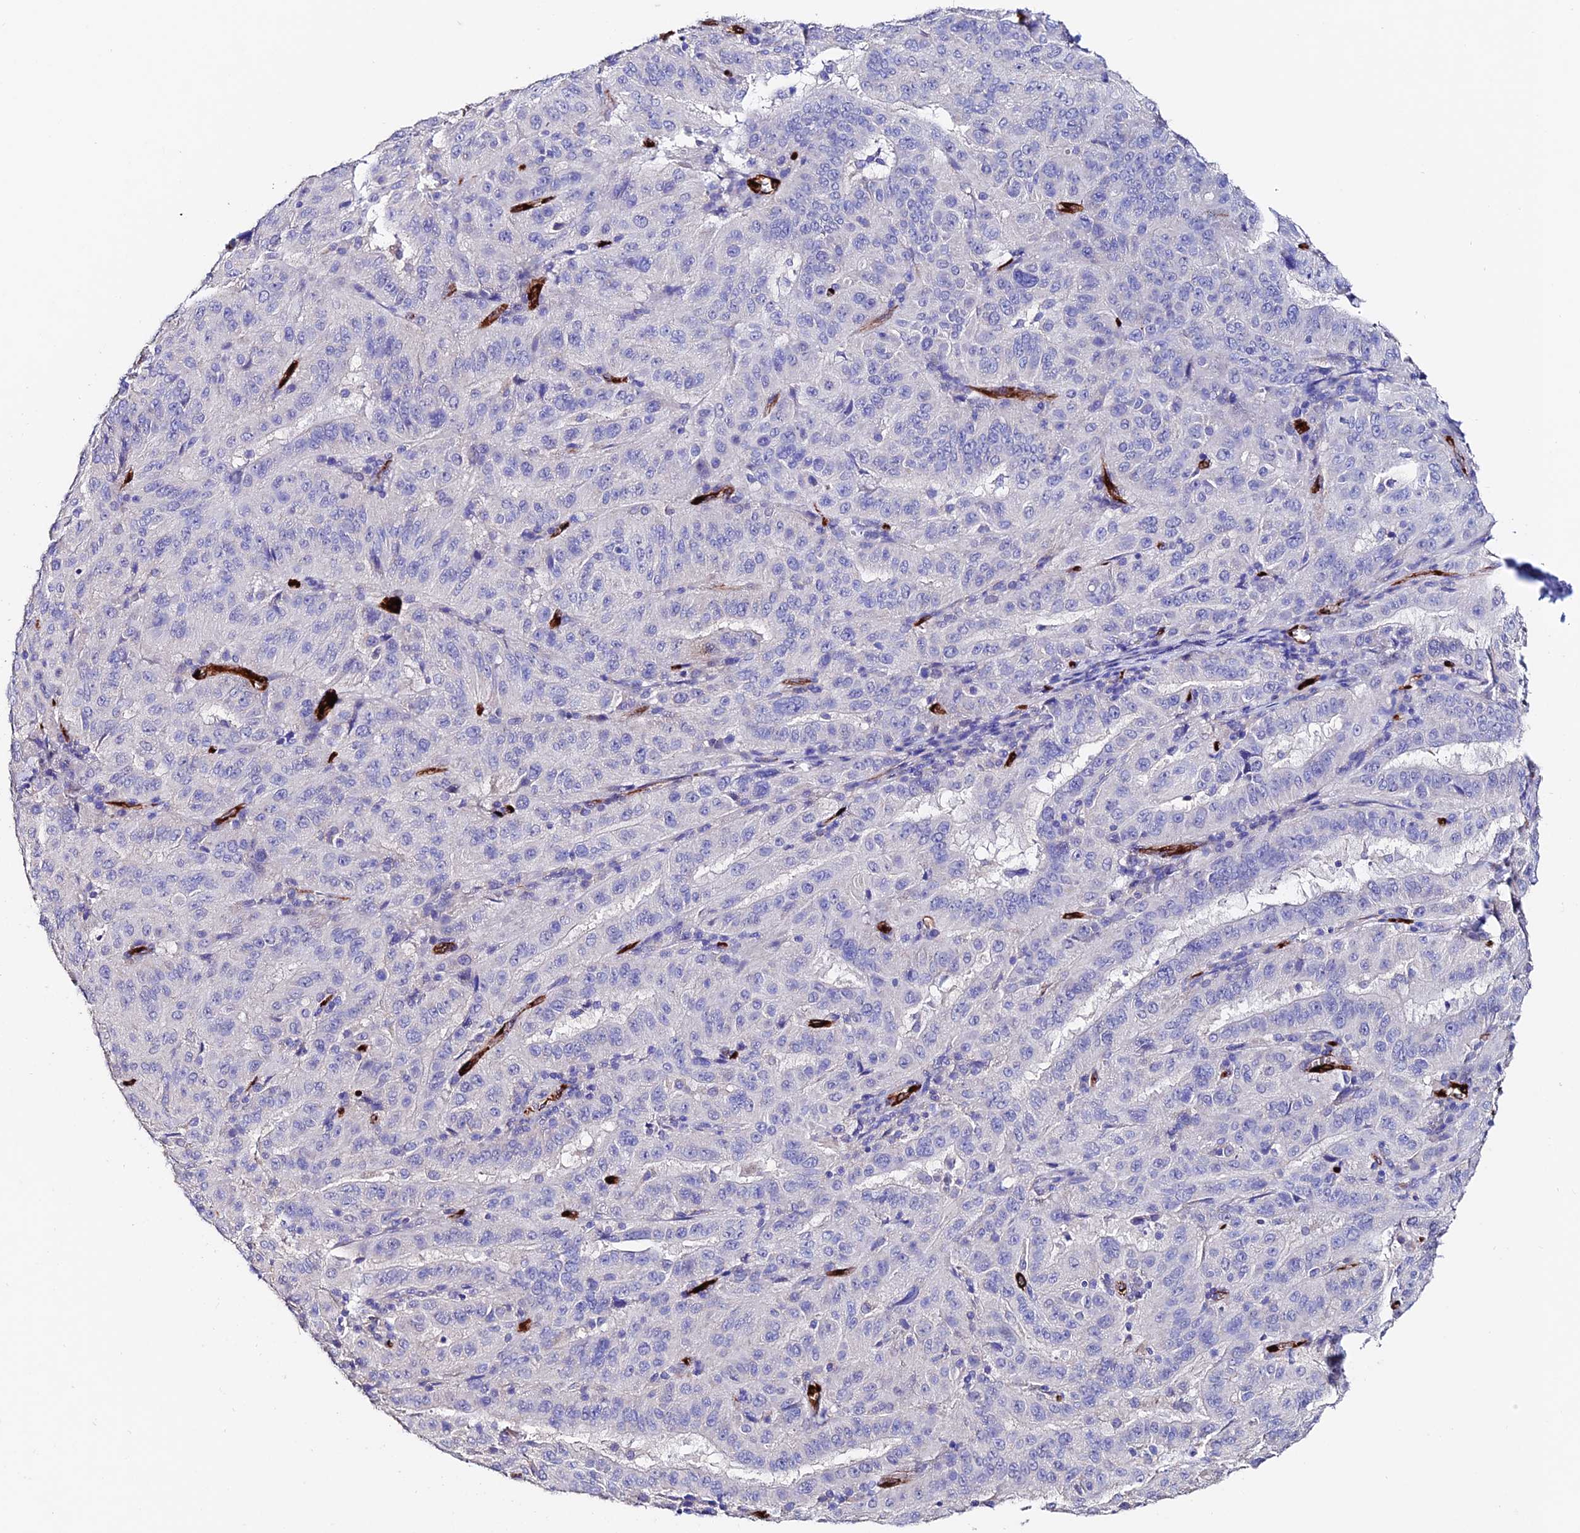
{"staining": {"intensity": "negative", "quantity": "none", "location": "none"}, "tissue": "pancreatic cancer", "cell_type": "Tumor cells", "image_type": "cancer", "snomed": [{"axis": "morphology", "description": "Adenocarcinoma, NOS"}, {"axis": "topography", "description": "Pancreas"}], "caption": "DAB (3,3'-diaminobenzidine) immunohistochemical staining of human pancreatic cancer (adenocarcinoma) exhibits no significant positivity in tumor cells.", "gene": "ESM1", "patient": {"sex": "male", "age": 63}}